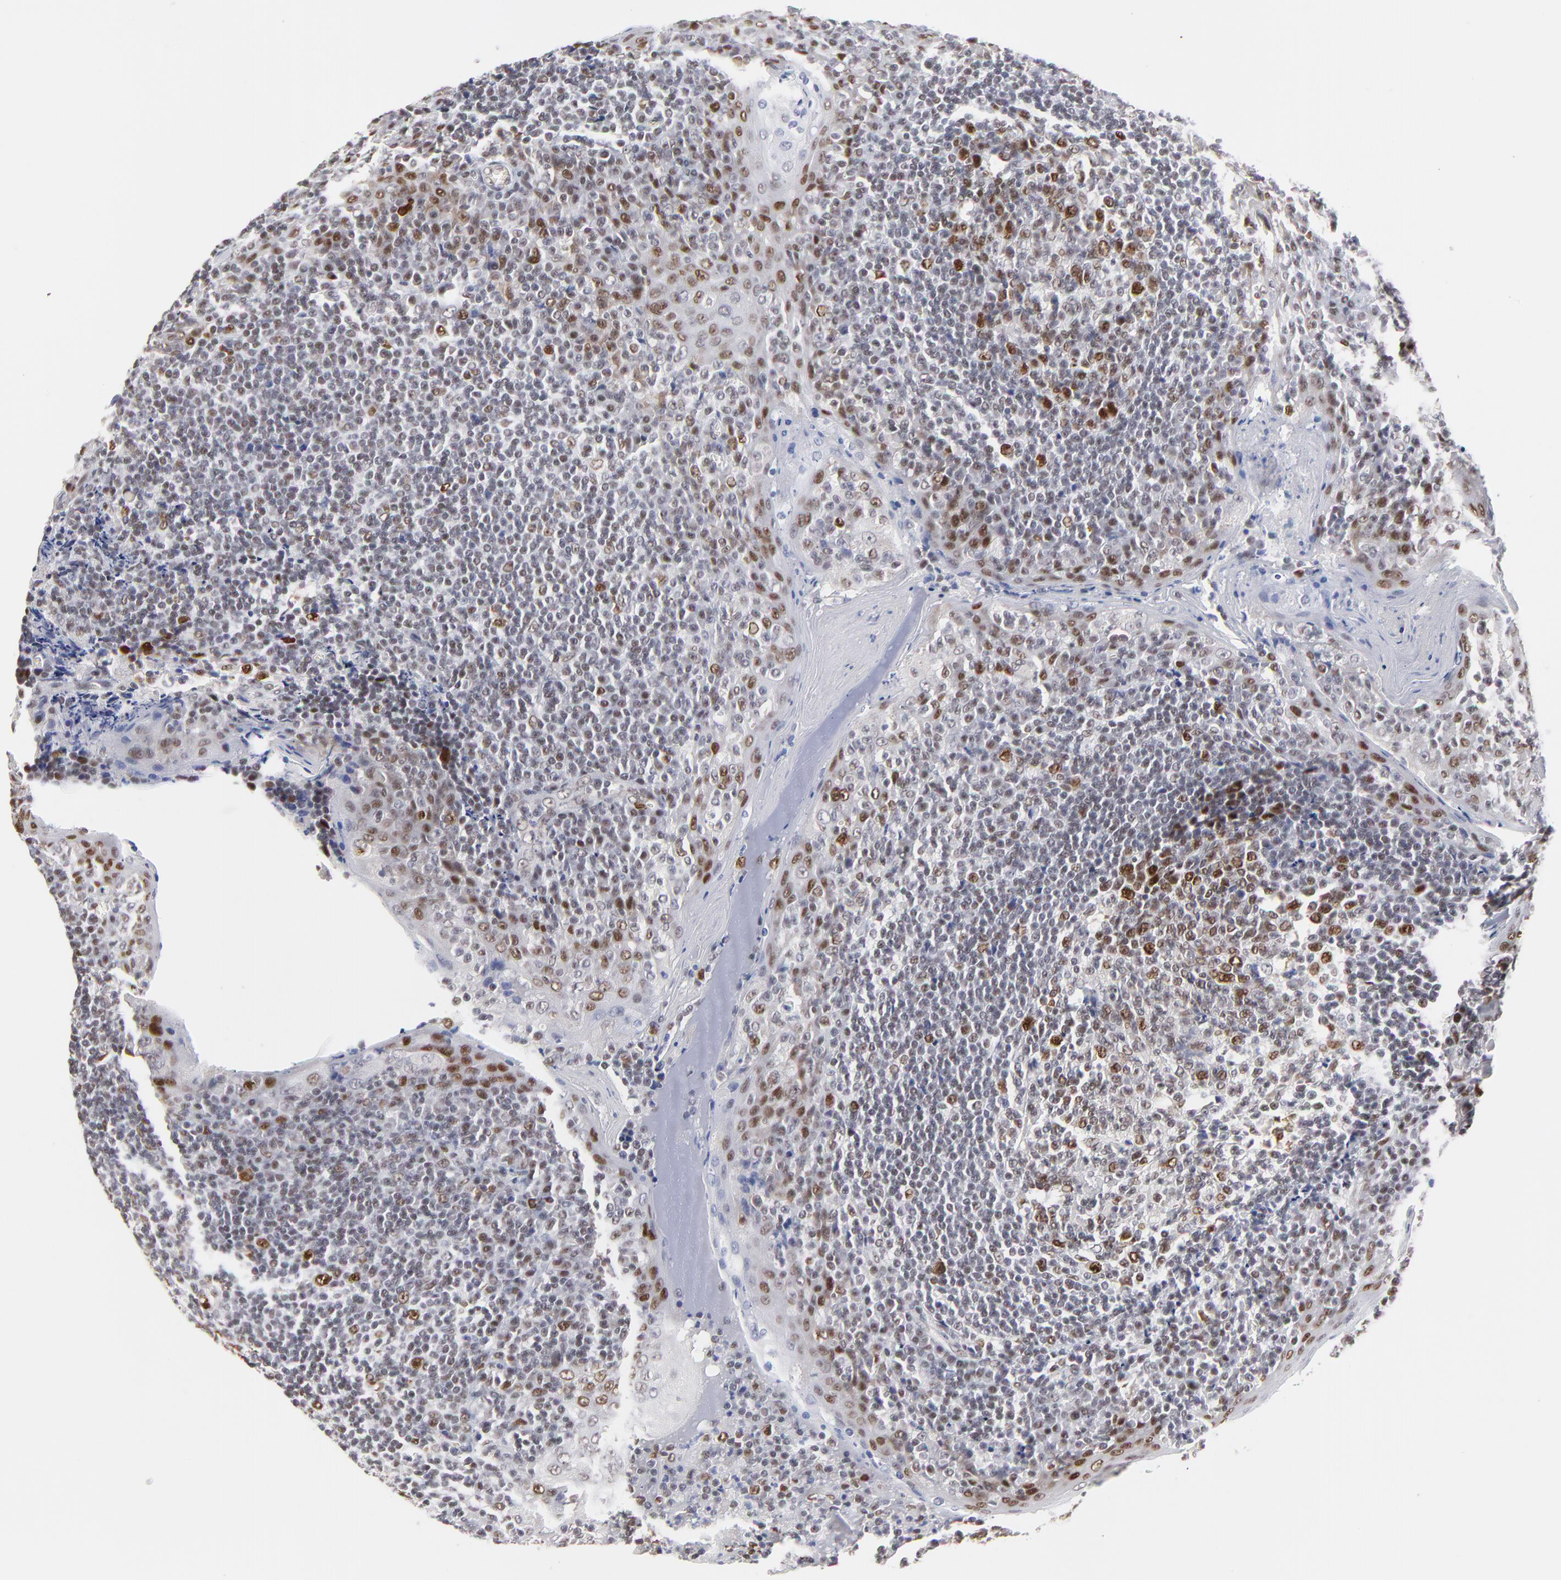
{"staining": {"intensity": "moderate", "quantity": "25%-75%", "location": "nuclear"}, "tissue": "tonsil", "cell_type": "Germinal center cells", "image_type": "normal", "snomed": [{"axis": "morphology", "description": "Normal tissue, NOS"}, {"axis": "topography", "description": "Tonsil"}], "caption": "Human tonsil stained for a protein (brown) displays moderate nuclear positive staining in about 25%-75% of germinal center cells.", "gene": "OGFOD1", "patient": {"sex": "male", "age": 31}}